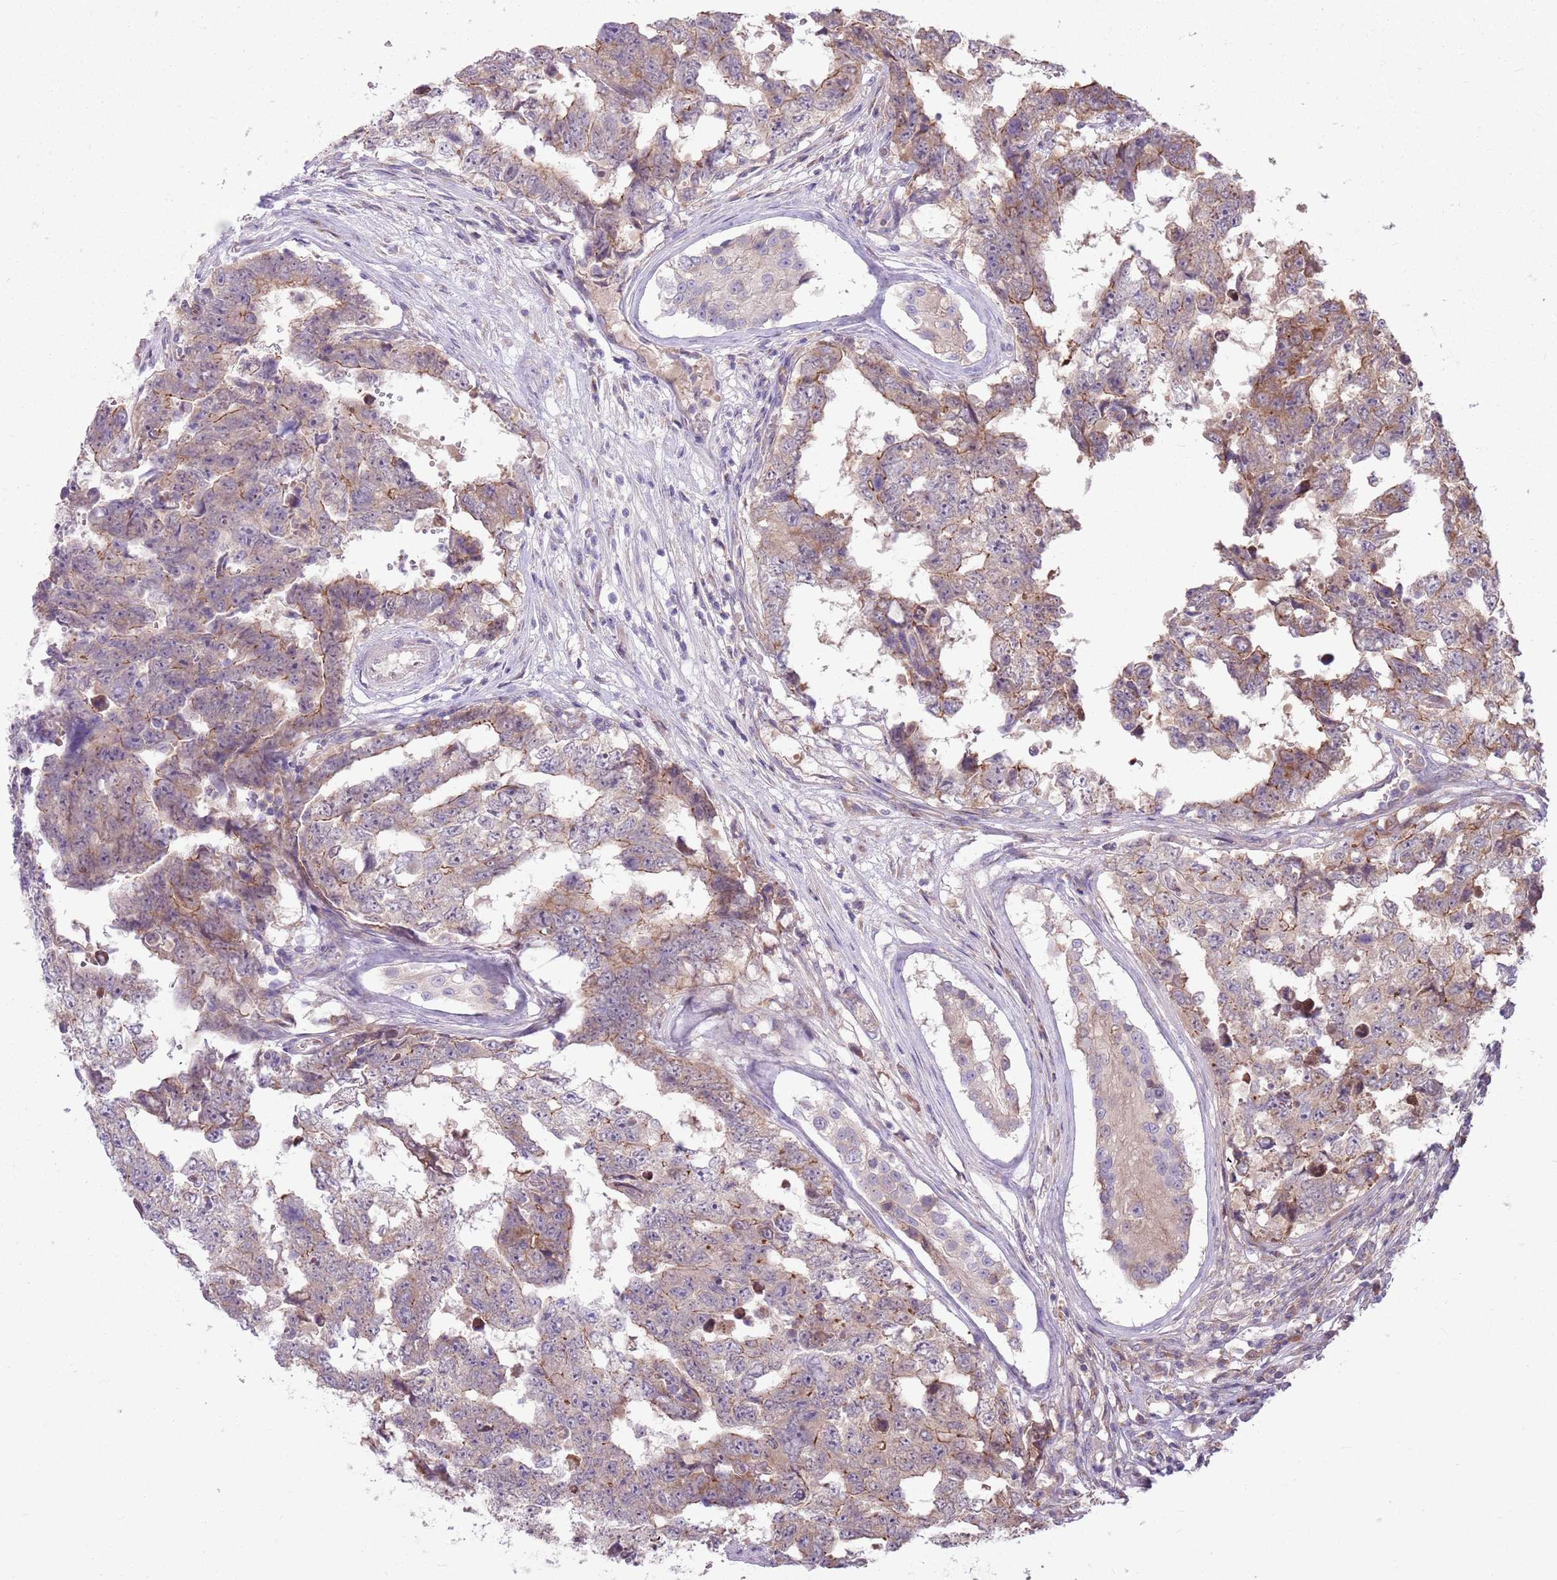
{"staining": {"intensity": "weak", "quantity": "25%-75%", "location": "cytoplasmic/membranous"}, "tissue": "testis cancer", "cell_type": "Tumor cells", "image_type": "cancer", "snomed": [{"axis": "morphology", "description": "Normal tissue, NOS"}, {"axis": "morphology", "description": "Carcinoma, Embryonal, NOS"}, {"axis": "topography", "description": "Testis"}, {"axis": "topography", "description": "Epididymis"}], "caption": "Immunohistochemistry (IHC) of human testis embryonal carcinoma exhibits low levels of weak cytoplasmic/membranous staining in about 25%-75% of tumor cells. The staining was performed using DAB (3,3'-diaminobenzidine), with brown indicating positive protein expression. Nuclei are stained blue with hematoxylin.", "gene": "PPP1R27", "patient": {"sex": "male", "age": 25}}